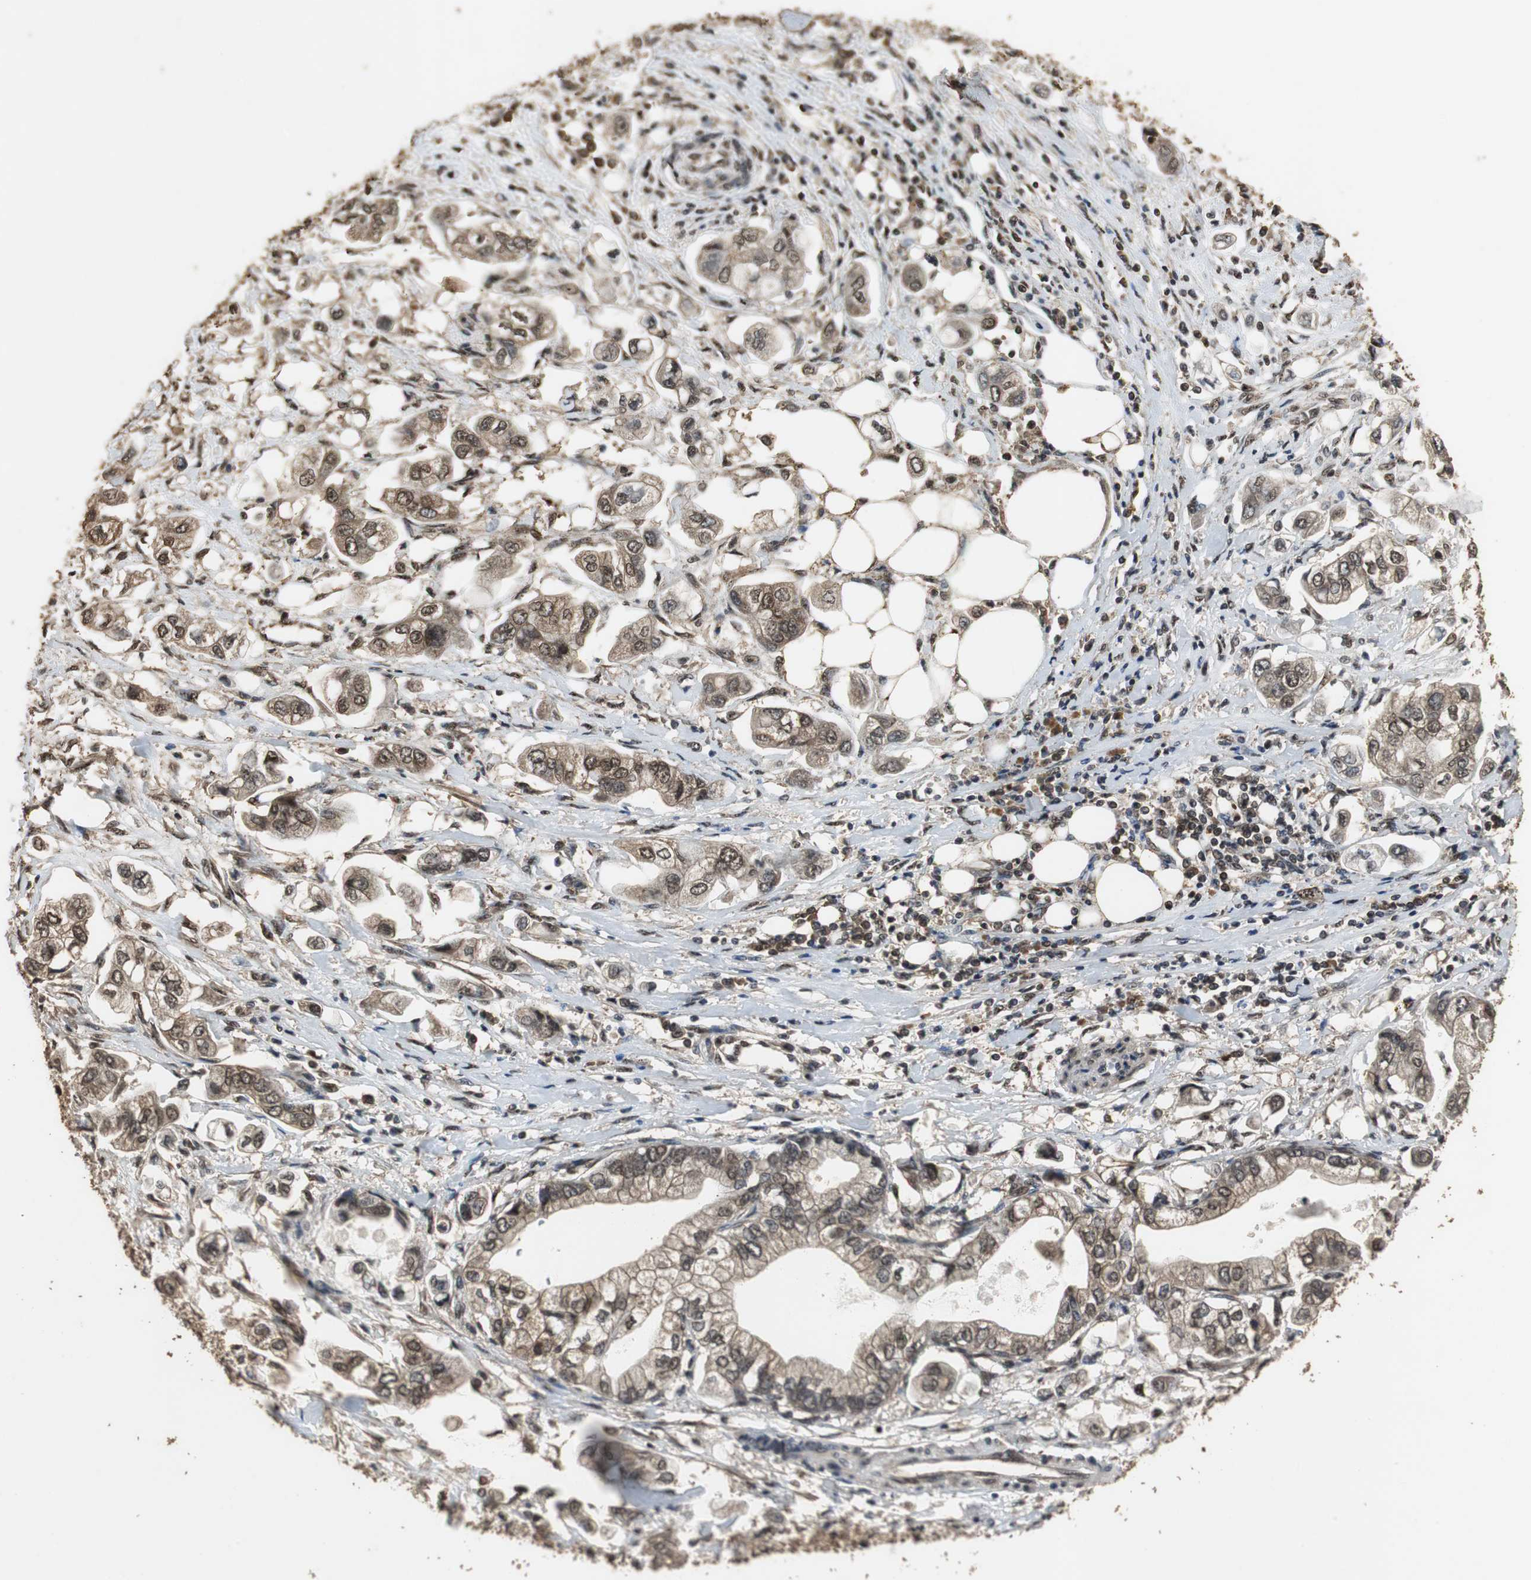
{"staining": {"intensity": "moderate", "quantity": ">75%", "location": "cytoplasmic/membranous,nuclear"}, "tissue": "stomach cancer", "cell_type": "Tumor cells", "image_type": "cancer", "snomed": [{"axis": "morphology", "description": "Adenocarcinoma, NOS"}, {"axis": "topography", "description": "Stomach"}], "caption": "IHC of human stomach cancer displays medium levels of moderate cytoplasmic/membranous and nuclear expression in about >75% of tumor cells.", "gene": "ZNF18", "patient": {"sex": "male", "age": 62}}